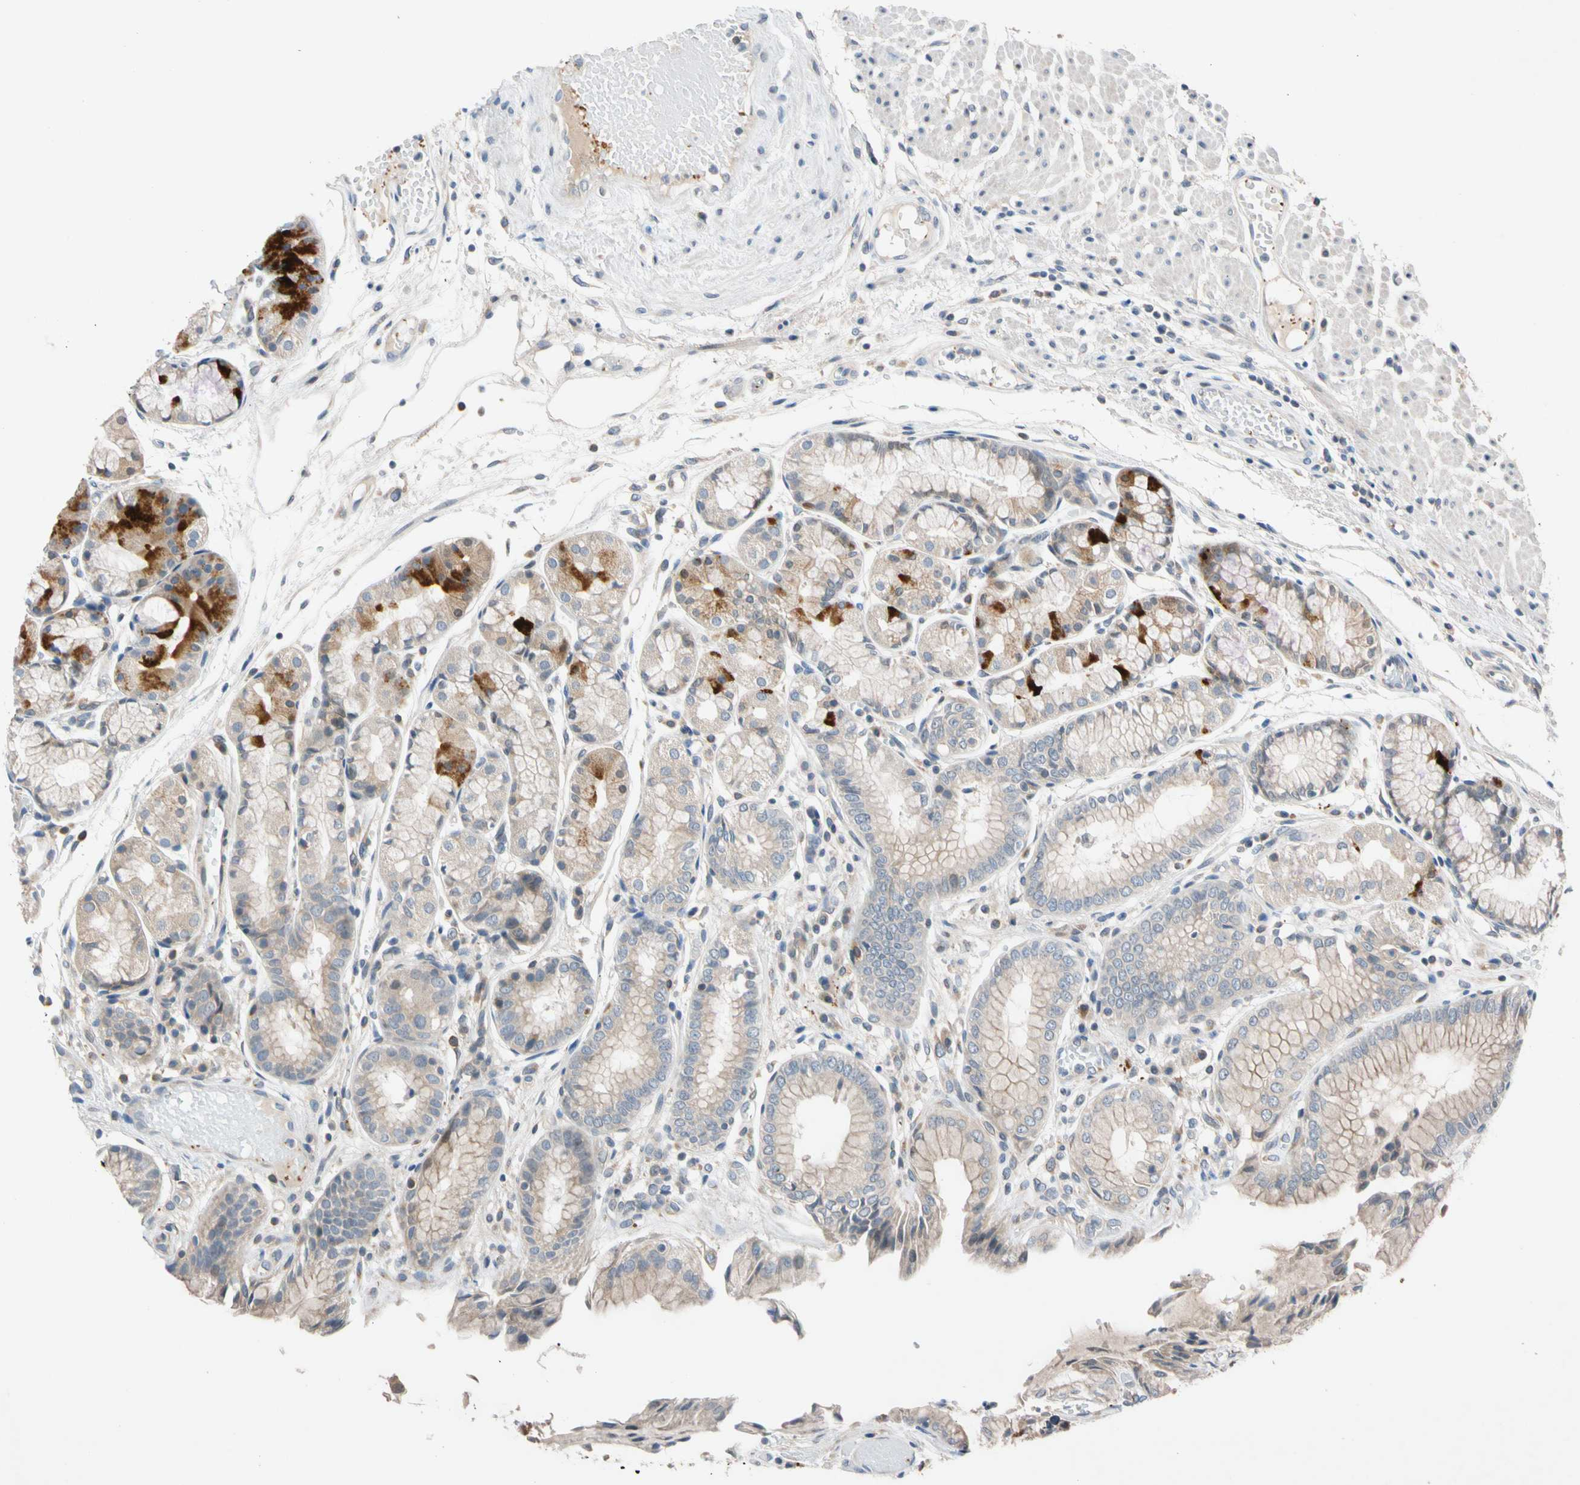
{"staining": {"intensity": "strong", "quantity": "<25%", "location": "cytoplasmic/membranous"}, "tissue": "stomach", "cell_type": "Glandular cells", "image_type": "normal", "snomed": [{"axis": "morphology", "description": "Normal tissue, NOS"}, {"axis": "topography", "description": "Stomach, upper"}], "caption": "An IHC photomicrograph of unremarkable tissue is shown. Protein staining in brown labels strong cytoplasmic/membranous positivity in stomach within glandular cells.", "gene": "CNST", "patient": {"sex": "male", "age": 72}}